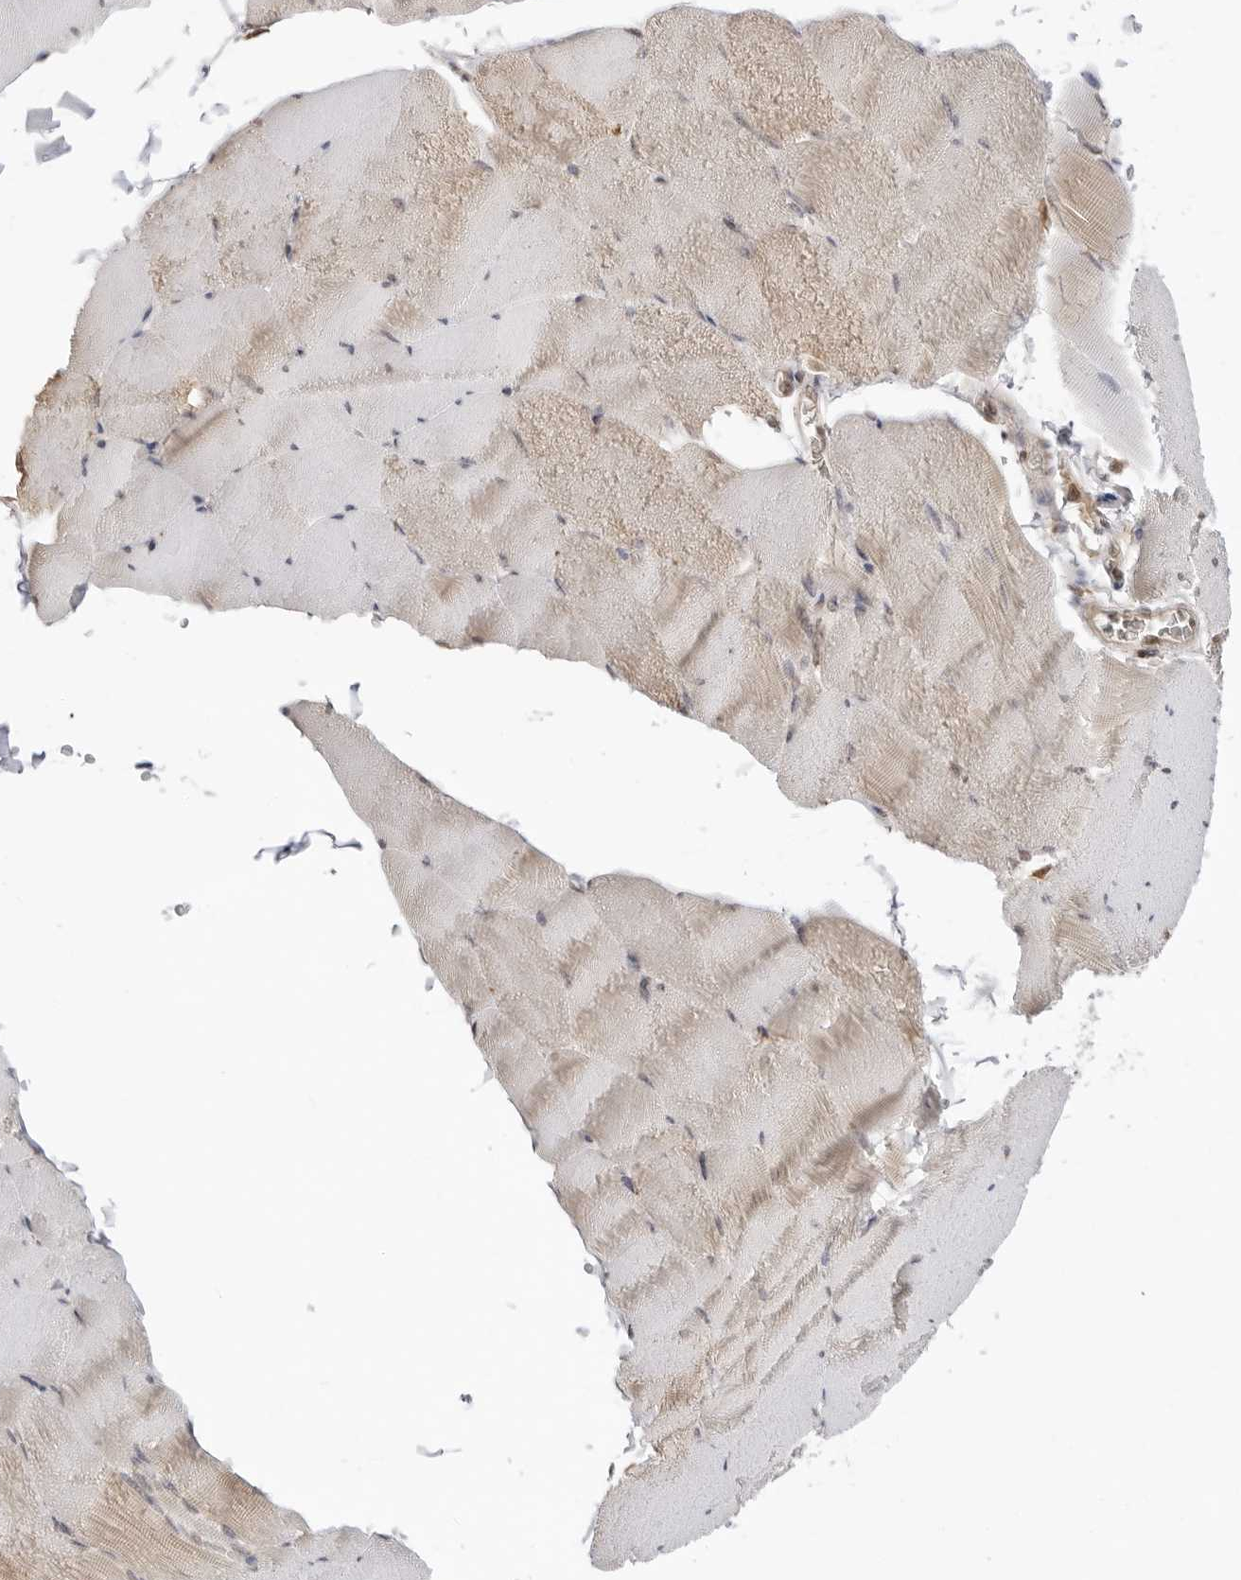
{"staining": {"intensity": "moderate", "quantity": "25%-75%", "location": "cytoplasmic/membranous"}, "tissue": "skeletal muscle", "cell_type": "Myocytes", "image_type": "normal", "snomed": [{"axis": "morphology", "description": "Normal tissue, NOS"}, {"axis": "topography", "description": "Skeletal muscle"}], "caption": "Immunohistochemistry (IHC) of benign human skeletal muscle reveals medium levels of moderate cytoplasmic/membranous positivity in about 25%-75% of myocytes. The protein is stained brown, and the nuclei are stained in blue (DAB IHC with brightfield microscopy, high magnification).", "gene": "PRRC2C", "patient": {"sex": "male", "age": 62}}